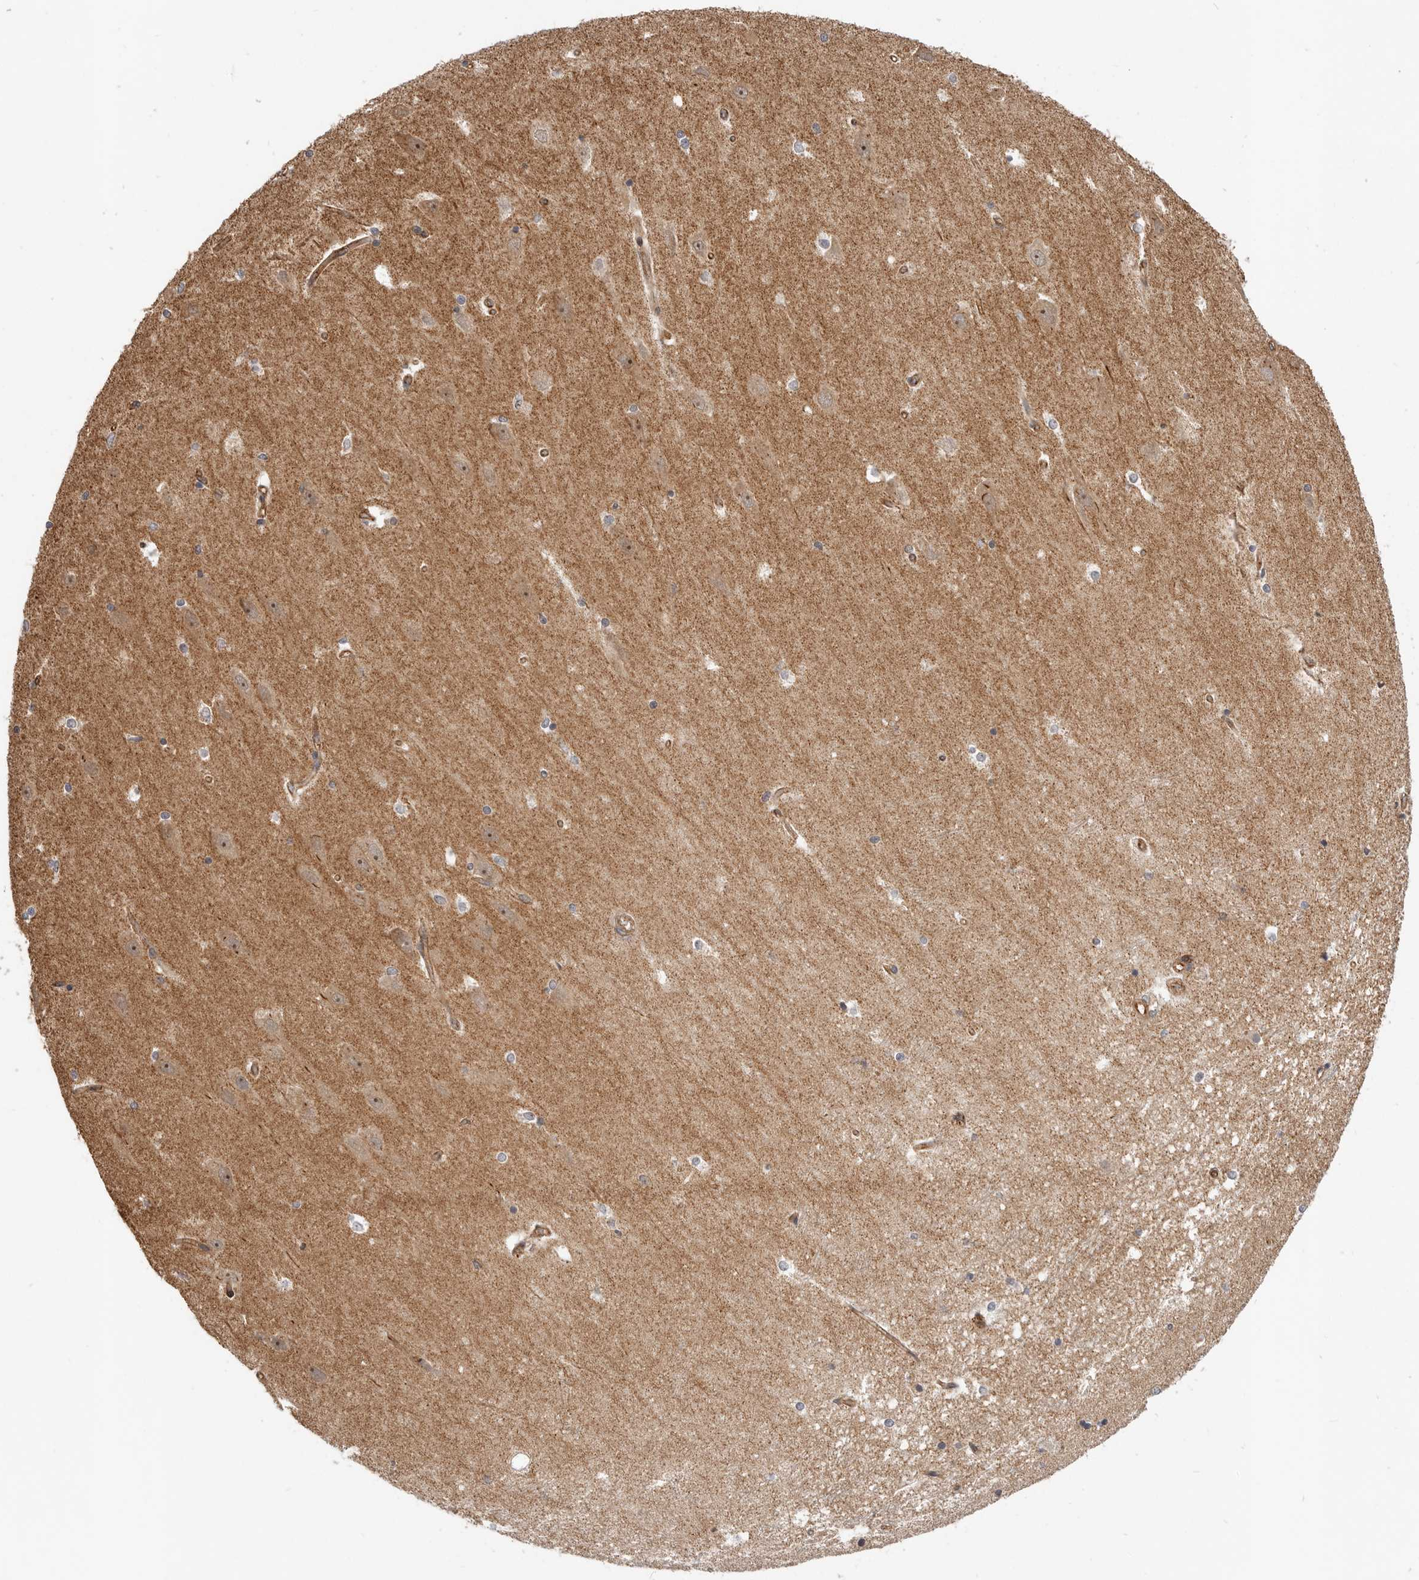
{"staining": {"intensity": "weak", "quantity": "<25%", "location": "cytoplasmic/membranous"}, "tissue": "hippocampus", "cell_type": "Glial cells", "image_type": "normal", "snomed": [{"axis": "morphology", "description": "Normal tissue, NOS"}, {"axis": "topography", "description": "Hippocampus"}], "caption": "IHC of benign hippocampus displays no expression in glial cells.", "gene": "GPATCH2", "patient": {"sex": "male", "age": 45}}